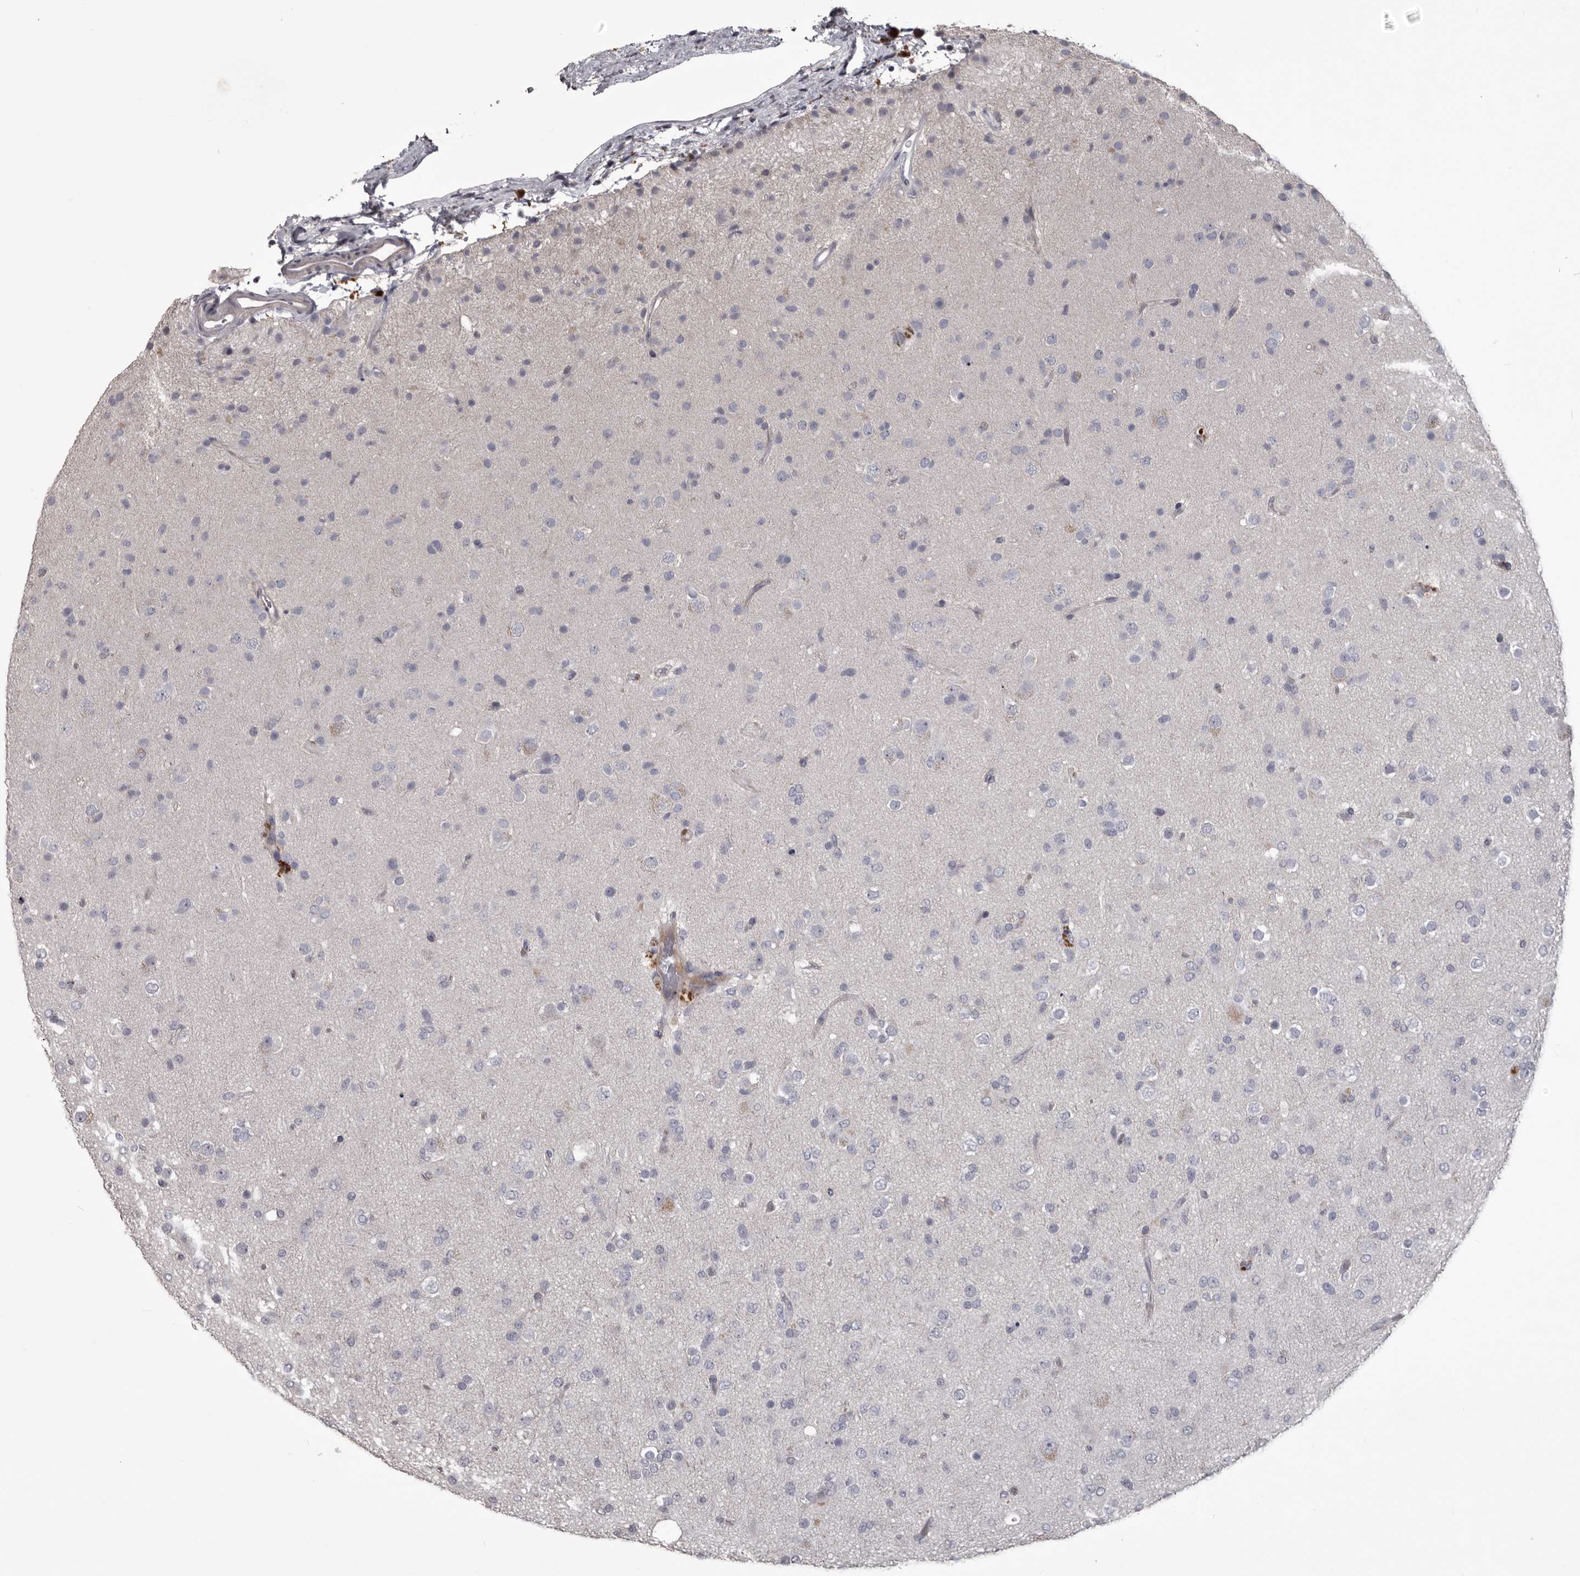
{"staining": {"intensity": "negative", "quantity": "none", "location": "none"}, "tissue": "glioma", "cell_type": "Tumor cells", "image_type": "cancer", "snomed": [{"axis": "morphology", "description": "Glioma, malignant, Low grade"}, {"axis": "topography", "description": "Brain"}], "caption": "Micrograph shows no protein staining in tumor cells of glioma tissue.", "gene": "LPAR6", "patient": {"sex": "male", "age": 65}}